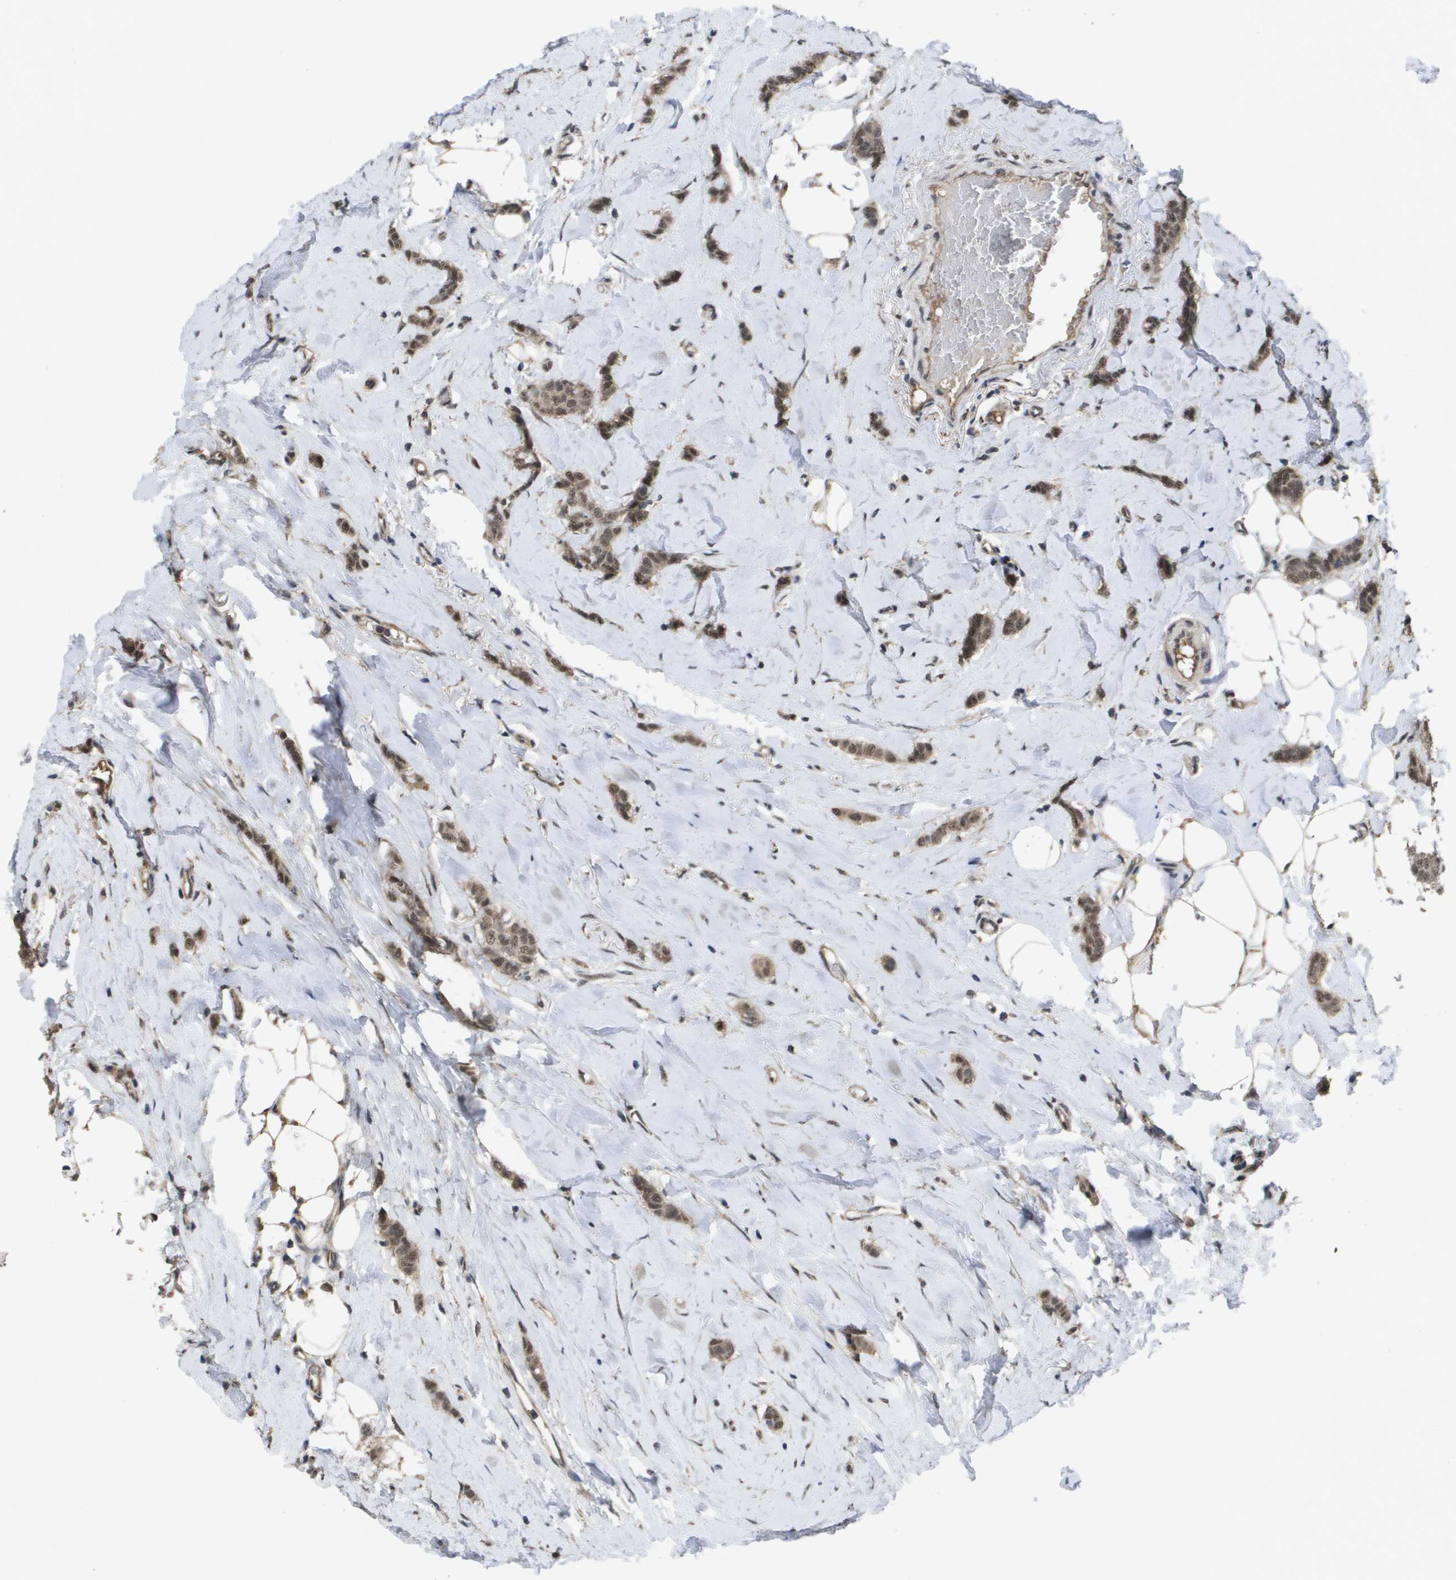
{"staining": {"intensity": "moderate", "quantity": ">75%", "location": "cytoplasmic/membranous,nuclear"}, "tissue": "breast cancer", "cell_type": "Tumor cells", "image_type": "cancer", "snomed": [{"axis": "morphology", "description": "Lobular carcinoma"}, {"axis": "topography", "description": "Skin"}, {"axis": "topography", "description": "Breast"}], "caption": "Breast cancer (lobular carcinoma) stained with DAB immunohistochemistry (IHC) displays medium levels of moderate cytoplasmic/membranous and nuclear positivity in approximately >75% of tumor cells.", "gene": "AMBRA1", "patient": {"sex": "female", "age": 46}}